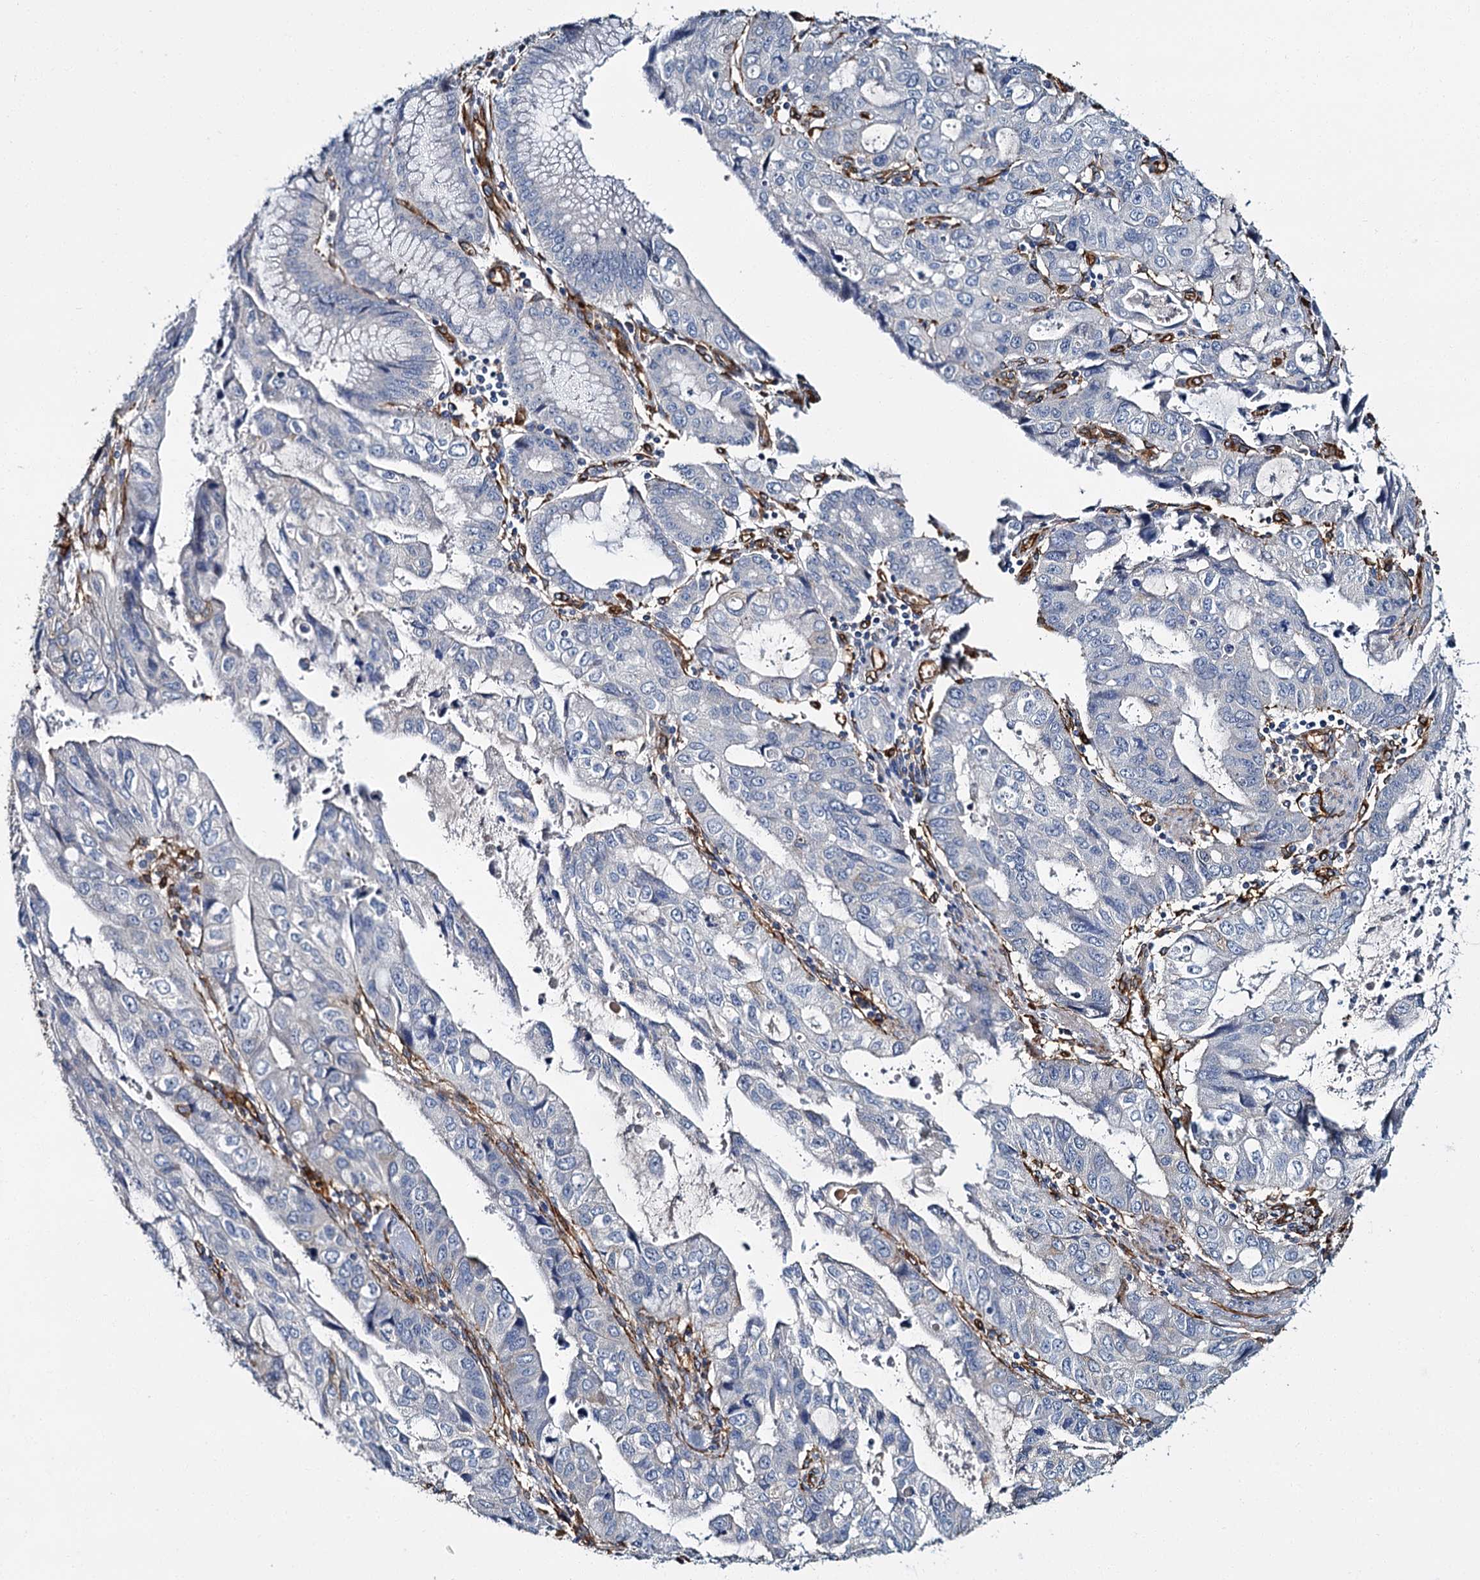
{"staining": {"intensity": "negative", "quantity": "none", "location": "none"}, "tissue": "stomach cancer", "cell_type": "Tumor cells", "image_type": "cancer", "snomed": [{"axis": "morphology", "description": "Adenocarcinoma, NOS"}, {"axis": "topography", "description": "Stomach, upper"}], "caption": "The photomicrograph shows no staining of tumor cells in stomach adenocarcinoma.", "gene": "CACNA1C", "patient": {"sex": "female", "age": 52}}